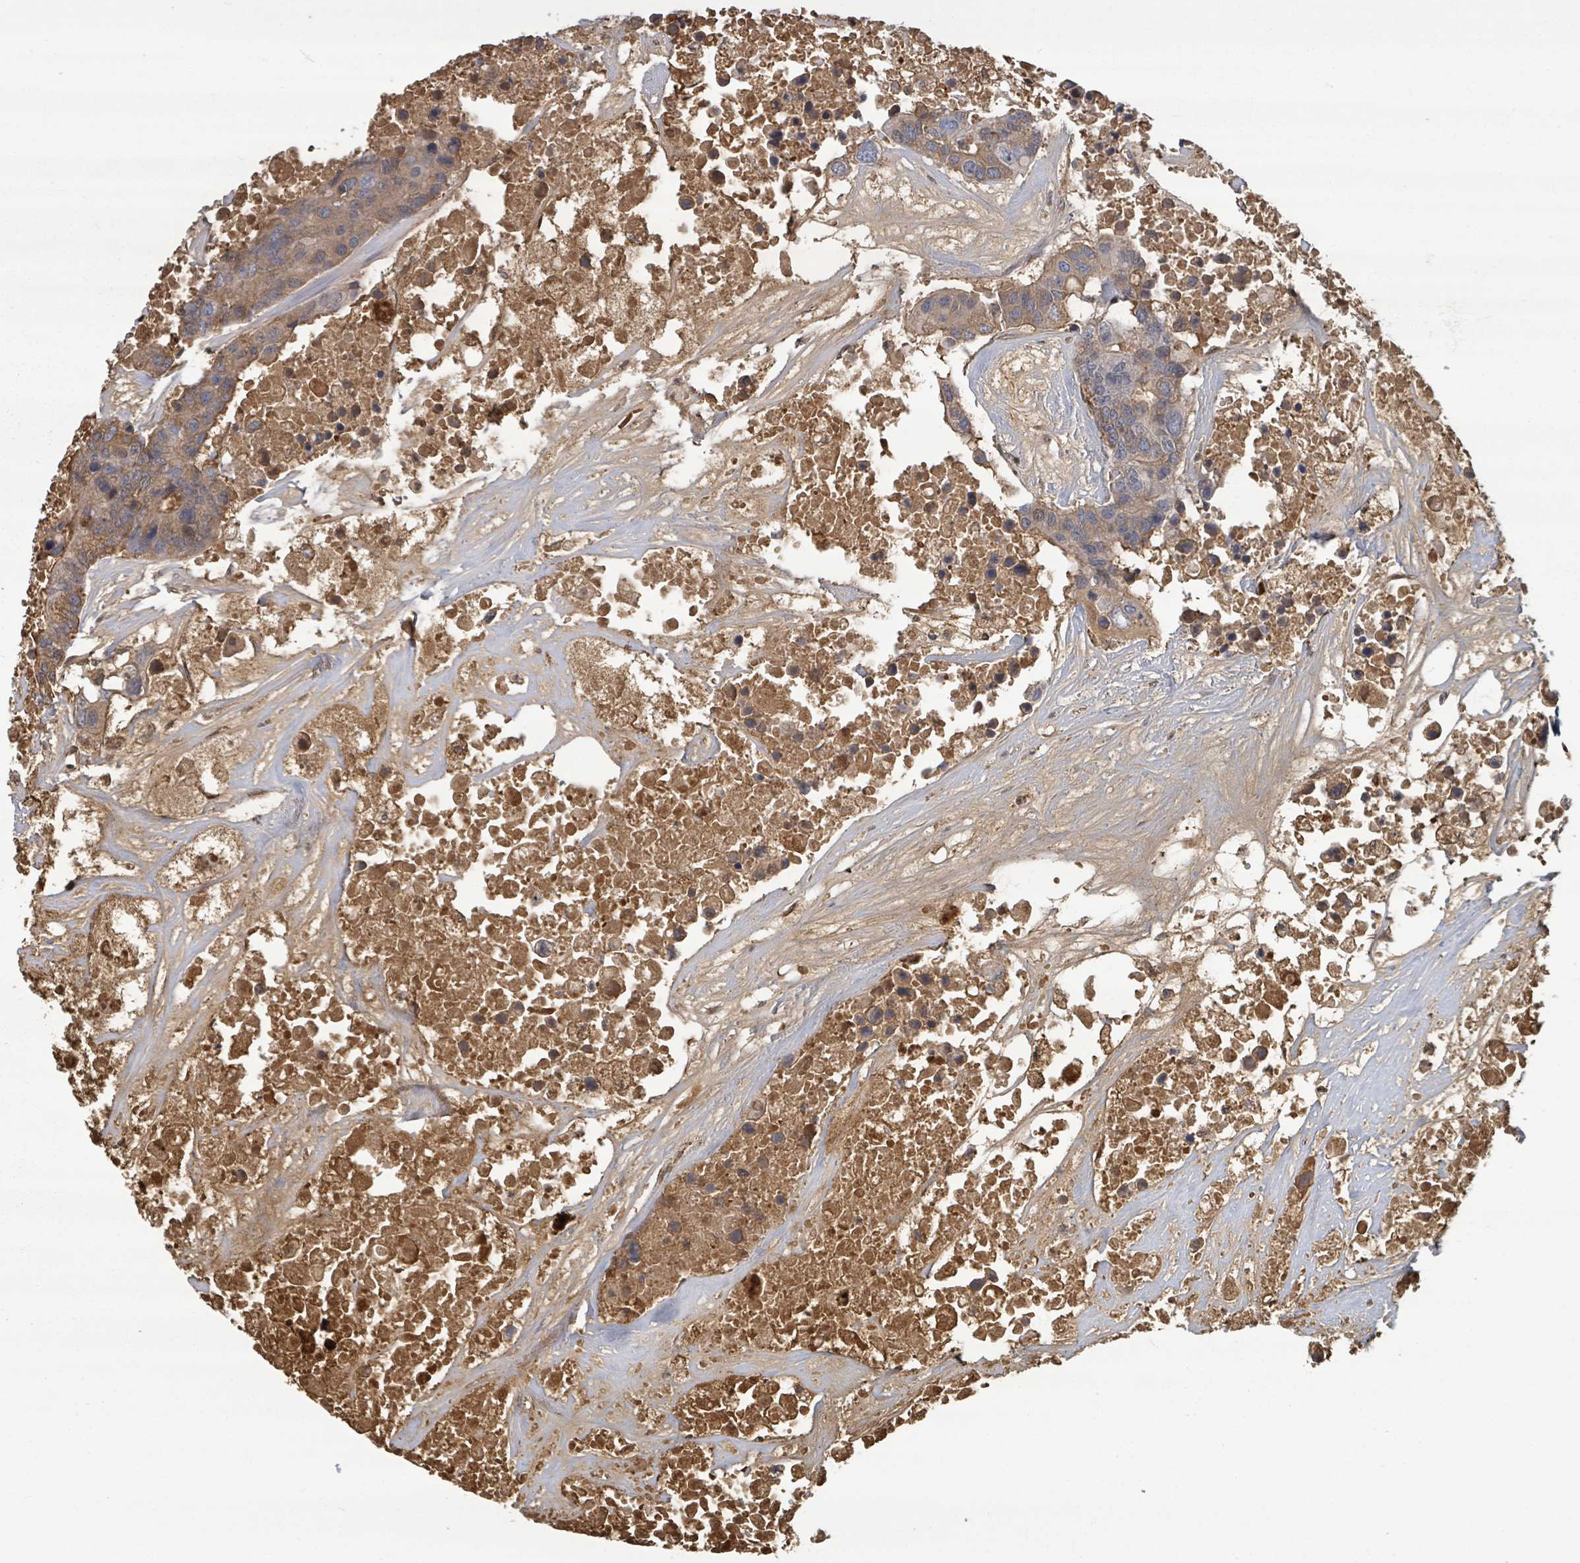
{"staining": {"intensity": "moderate", "quantity": ">75%", "location": "cytoplasmic/membranous"}, "tissue": "colorectal cancer", "cell_type": "Tumor cells", "image_type": "cancer", "snomed": [{"axis": "morphology", "description": "Adenocarcinoma, NOS"}, {"axis": "topography", "description": "Colon"}], "caption": "Immunohistochemistry (IHC) of adenocarcinoma (colorectal) exhibits medium levels of moderate cytoplasmic/membranous expression in about >75% of tumor cells. (IHC, brightfield microscopy, high magnification).", "gene": "GABBR1", "patient": {"sex": "male", "age": 77}}